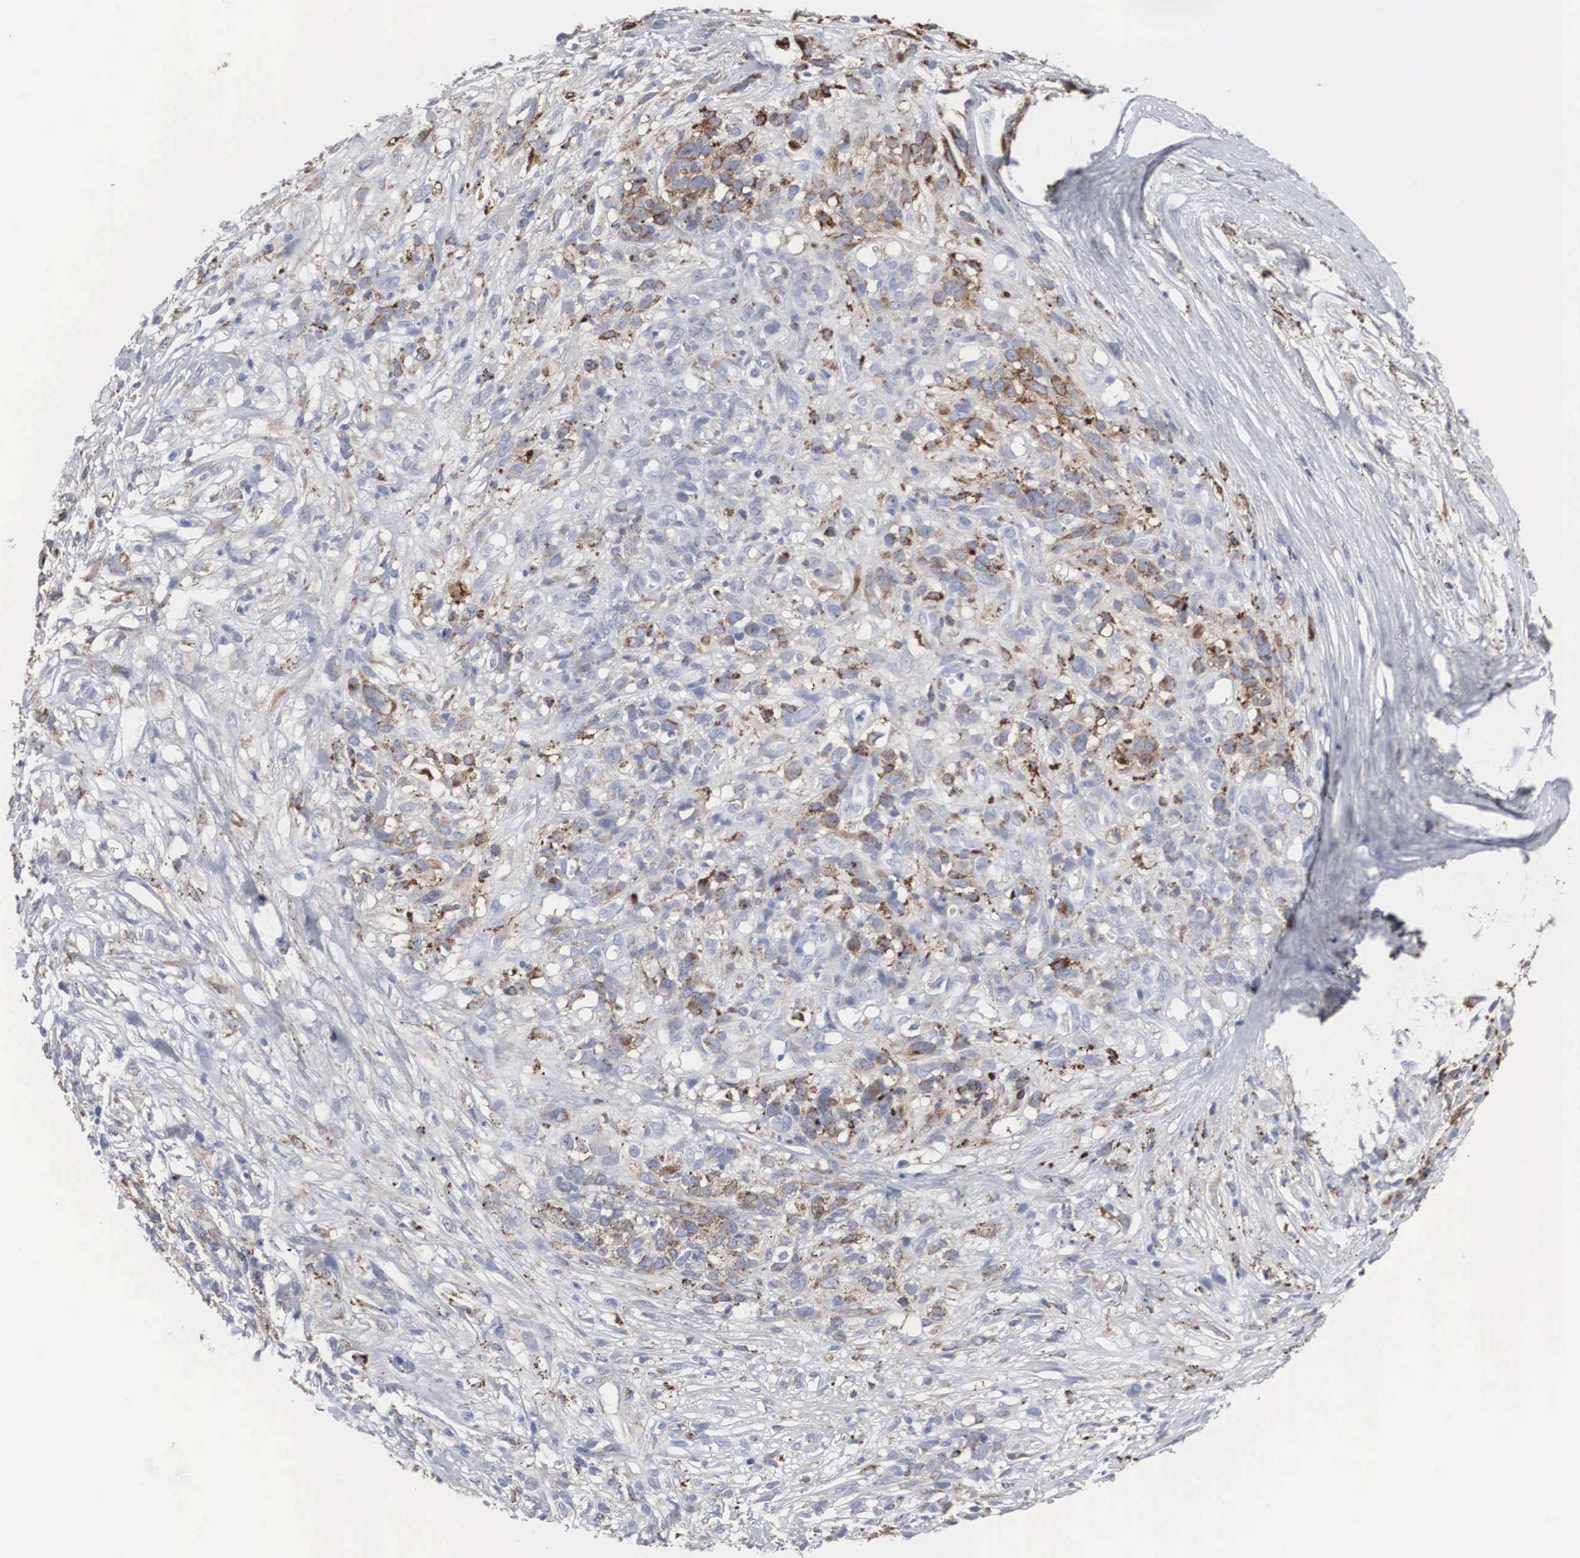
{"staining": {"intensity": "moderate", "quantity": "25%-75%", "location": "cytoplasmic/membranous"}, "tissue": "melanoma", "cell_type": "Tumor cells", "image_type": "cancer", "snomed": [{"axis": "morphology", "description": "Malignant melanoma, NOS"}, {"axis": "topography", "description": "Skin"}], "caption": "Melanoma stained for a protein reveals moderate cytoplasmic/membranous positivity in tumor cells.", "gene": "LGALS3BP", "patient": {"sex": "female", "age": 85}}